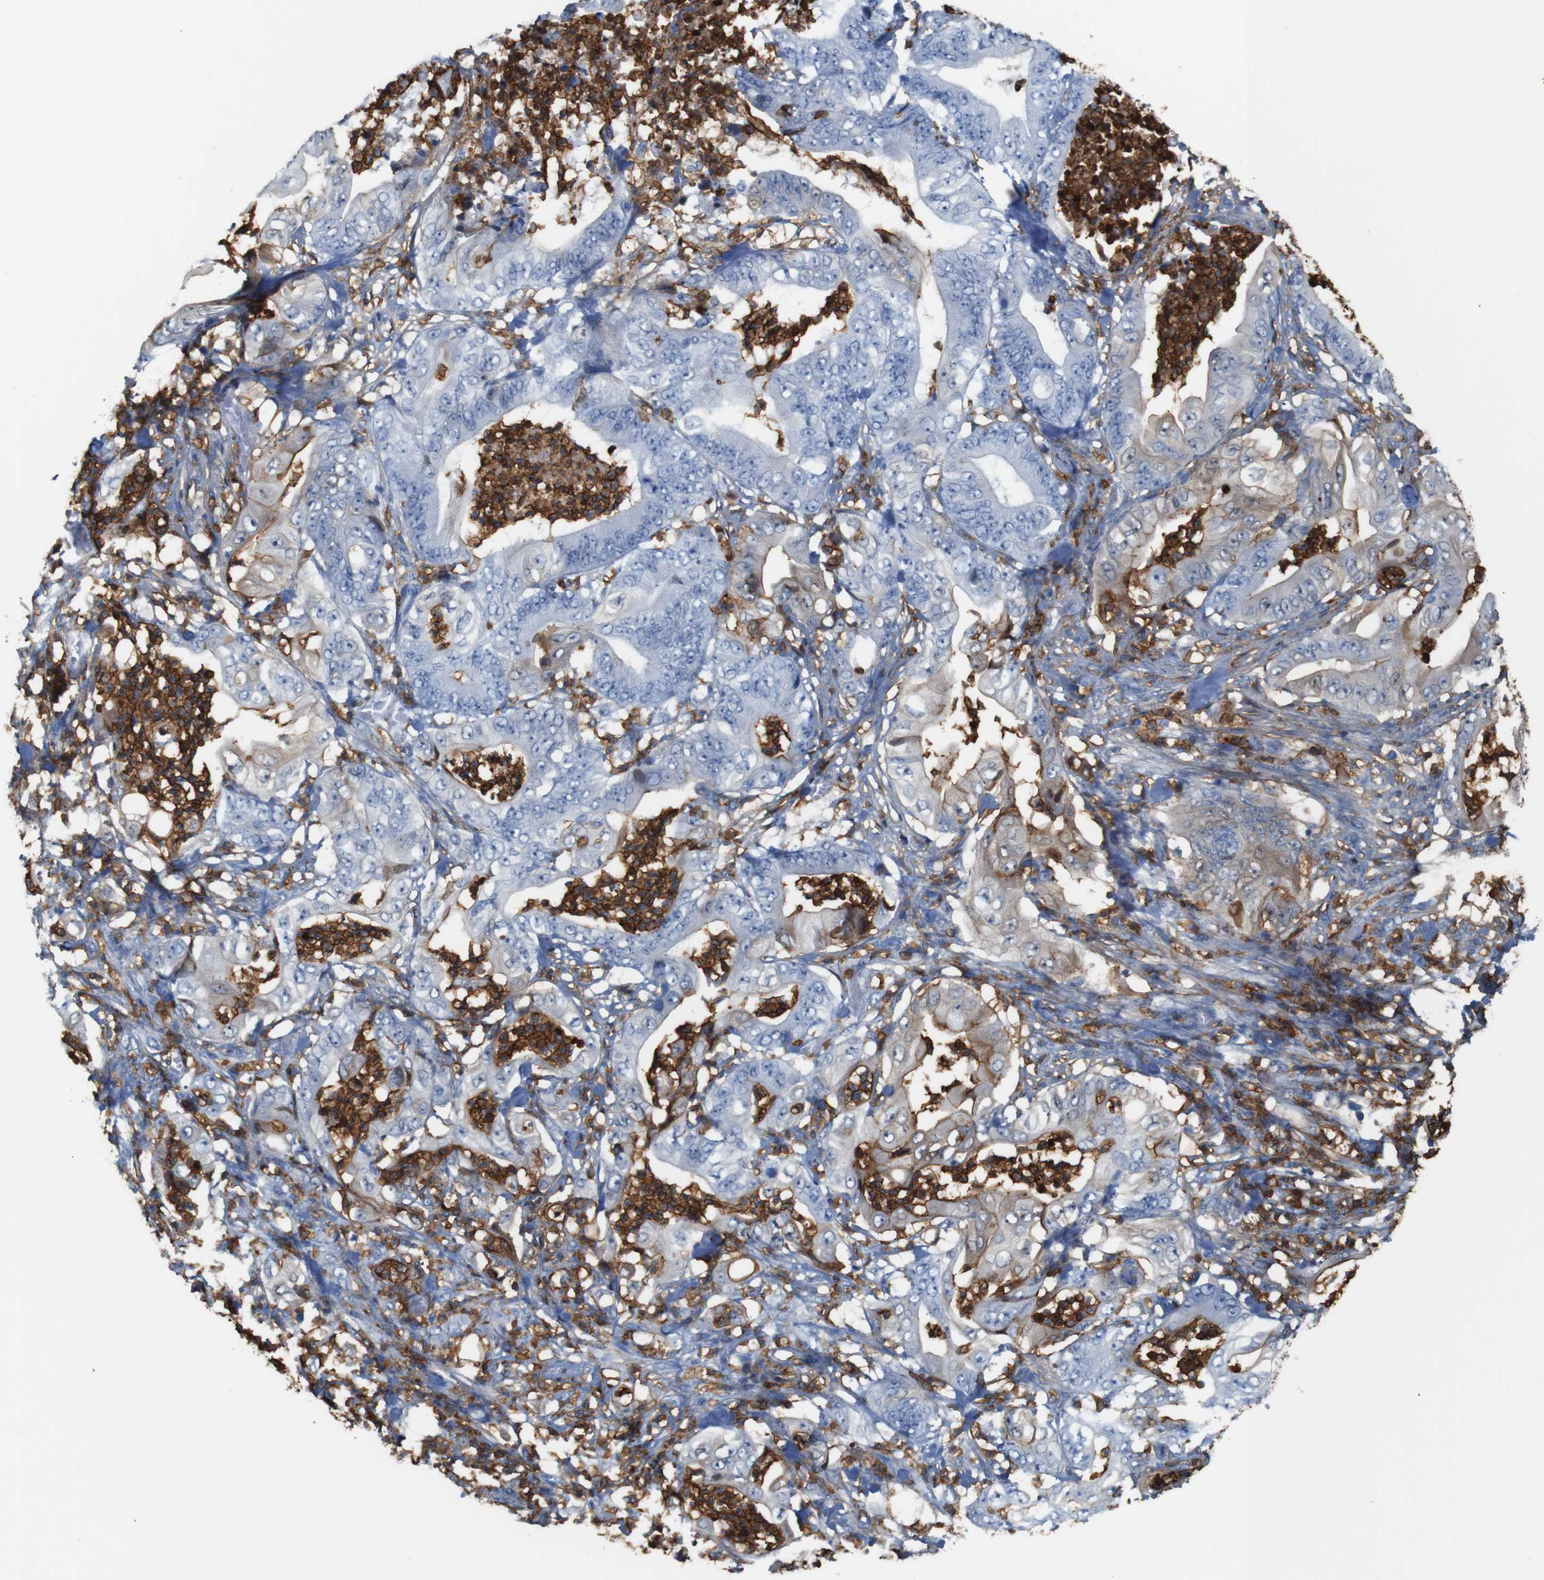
{"staining": {"intensity": "negative", "quantity": "none", "location": "none"}, "tissue": "stomach cancer", "cell_type": "Tumor cells", "image_type": "cancer", "snomed": [{"axis": "morphology", "description": "Adenocarcinoma, NOS"}, {"axis": "topography", "description": "Stomach"}], "caption": "Immunohistochemistry (IHC) histopathology image of human stomach cancer stained for a protein (brown), which reveals no positivity in tumor cells.", "gene": "ANXA1", "patient": {"sex": "female", "age": 73}}